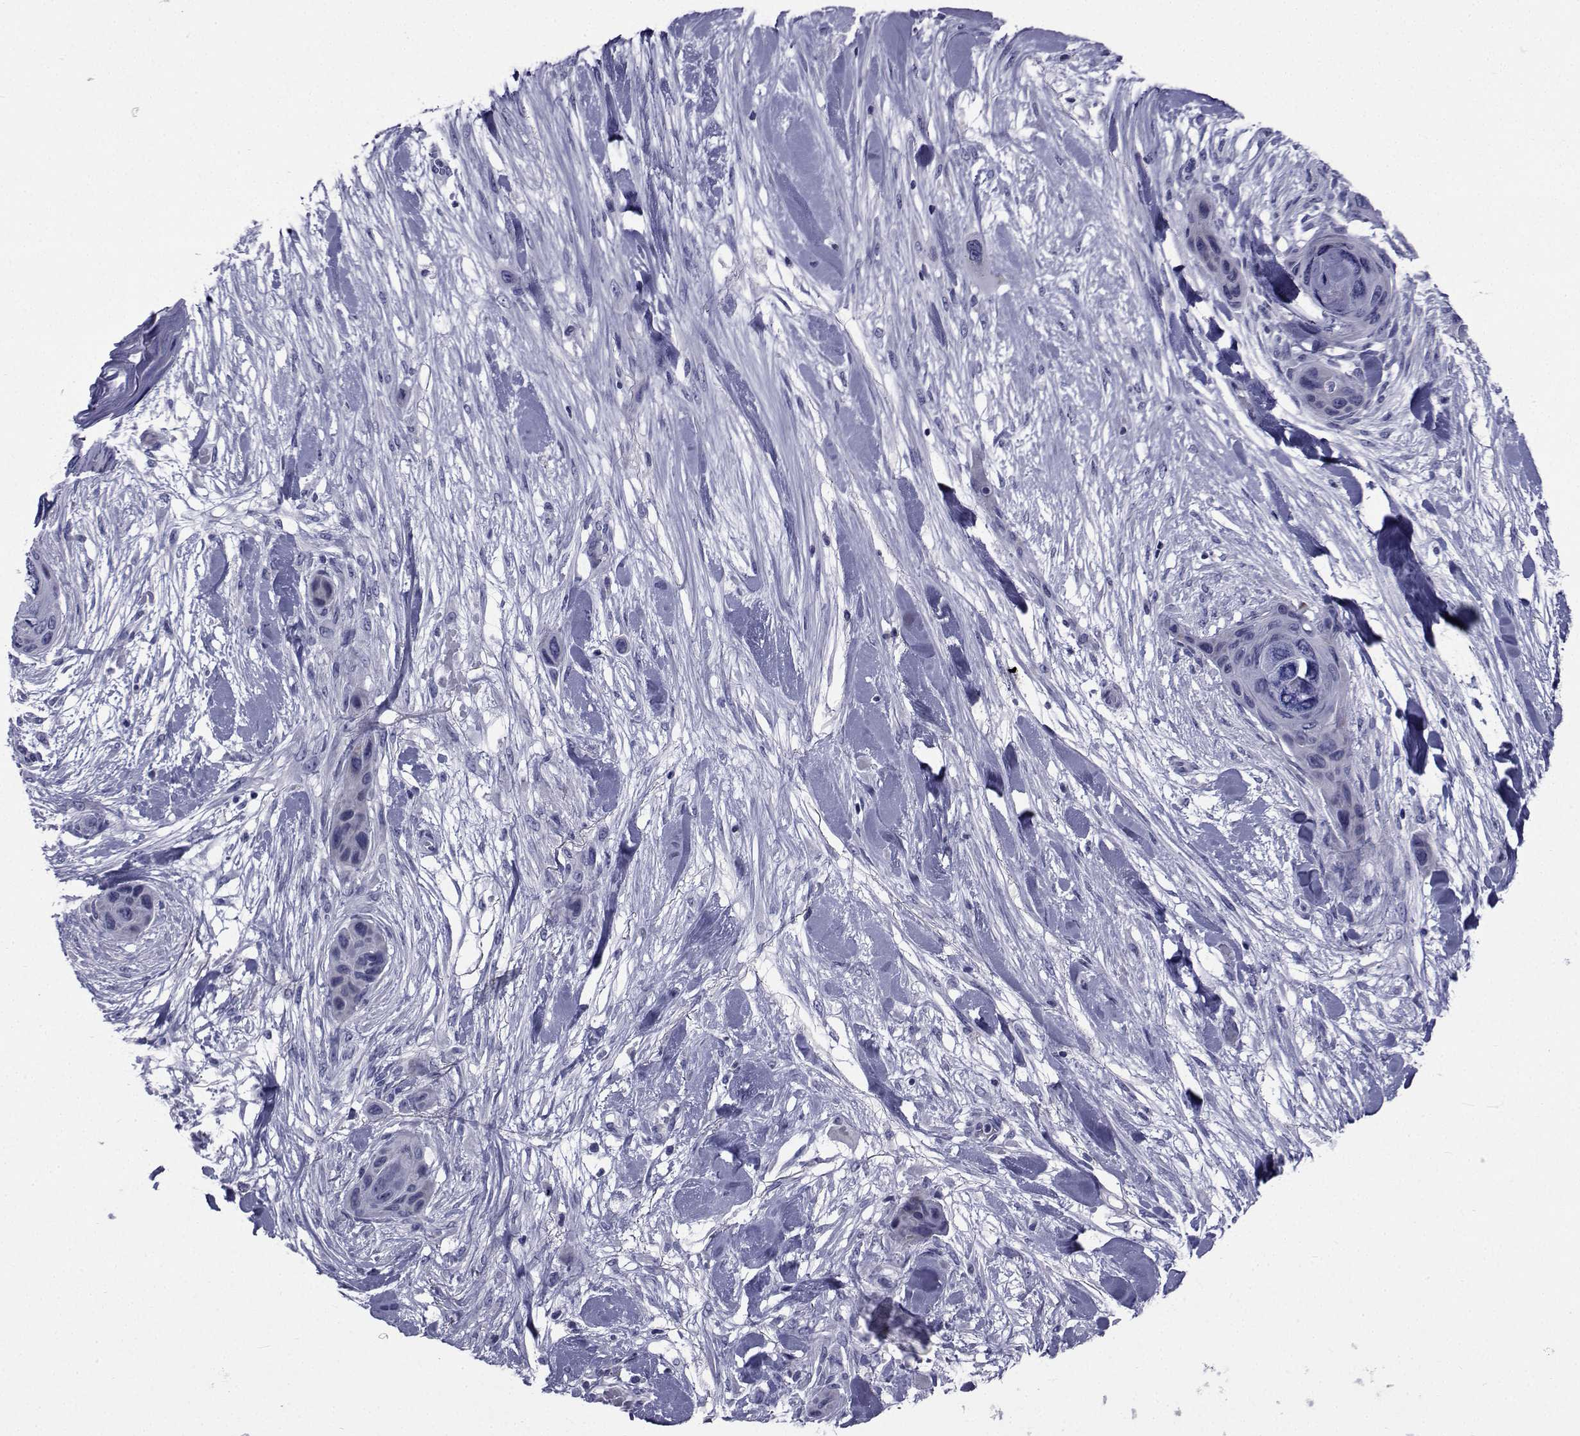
{"staining": {"intensity": "negative", "quantity": "none", "location": "none"}, "tissue": "skin cancer", "cell_type": "Tumor cells", "image_type": "cancer", "snomed": [{"axis": "morphology", "description": "Squamous cell carcinoma, NOS"}, {"axis": "topography", "description": "Skin"}], "caption": "IHC image of neoplastic tissue: skin cancer stained with DAB reveals no significant protein expression in tumor cells. Nuclei are stained in blue.", "gene": "ROPN1", "patient": {"sex": "male", "age": 82}}